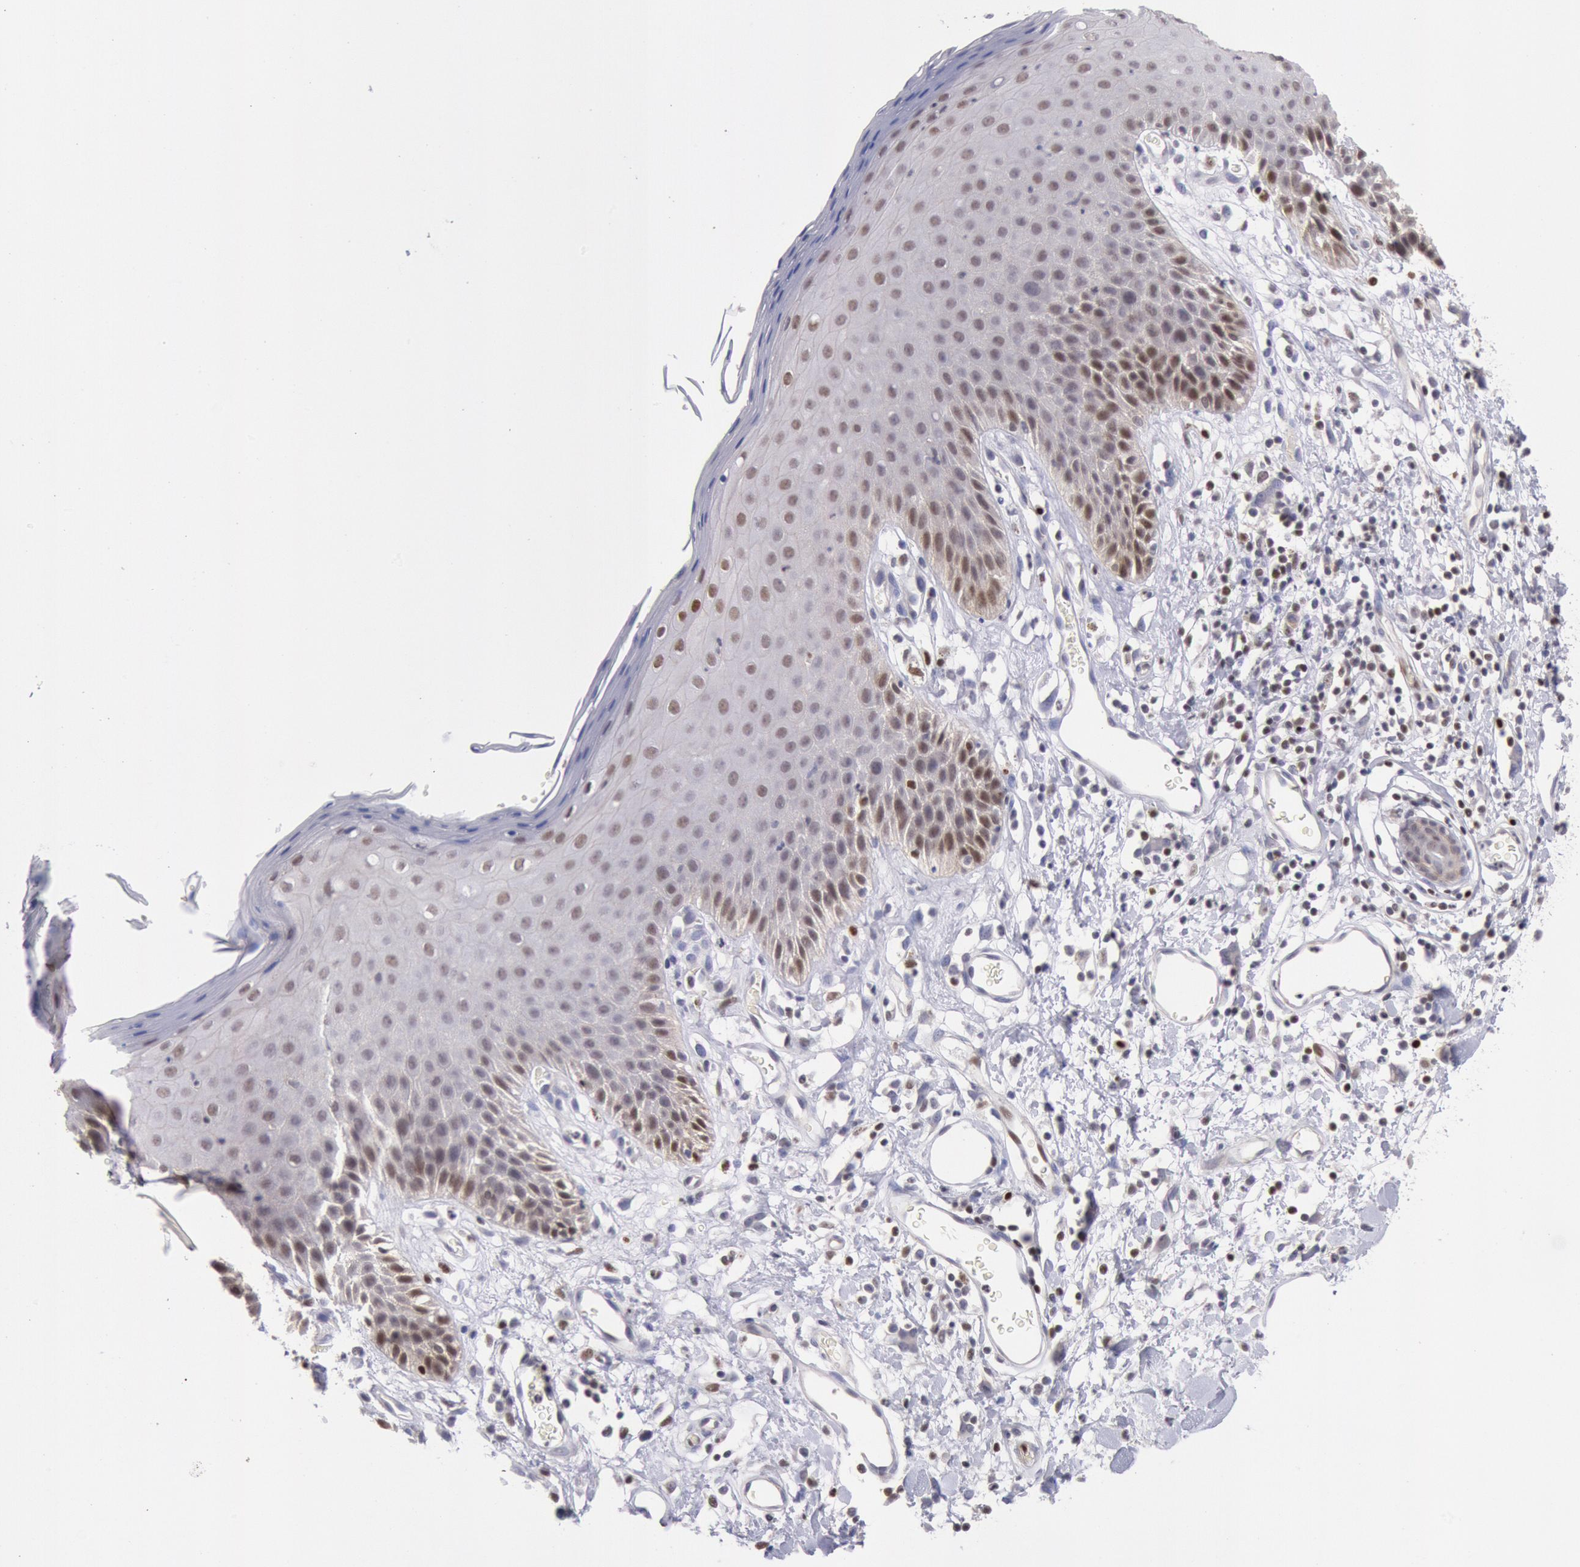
{"staining": {"intensity": "weak", "quantity": ">75%", "location": "nuclear"}, "tissue": "skin", "cell_type": "Epidermal cells", "image_type": "normal", "snomed": [{"axis": "morphology", "description": "Normal tissue, NOS"}, {"axis": "topography", "description": "Vulva"}, {"axis": "topography", "description": "Peripheral nerve tissue"}], "caption": "This image exhibits immunohistochemistry (IHC) staining of benign skin, with low weak nuclear expression in approximately >75% of epidermal cells.", "gene": "RPS6KA5", "patient": {"sex": "female", "age": 68}}